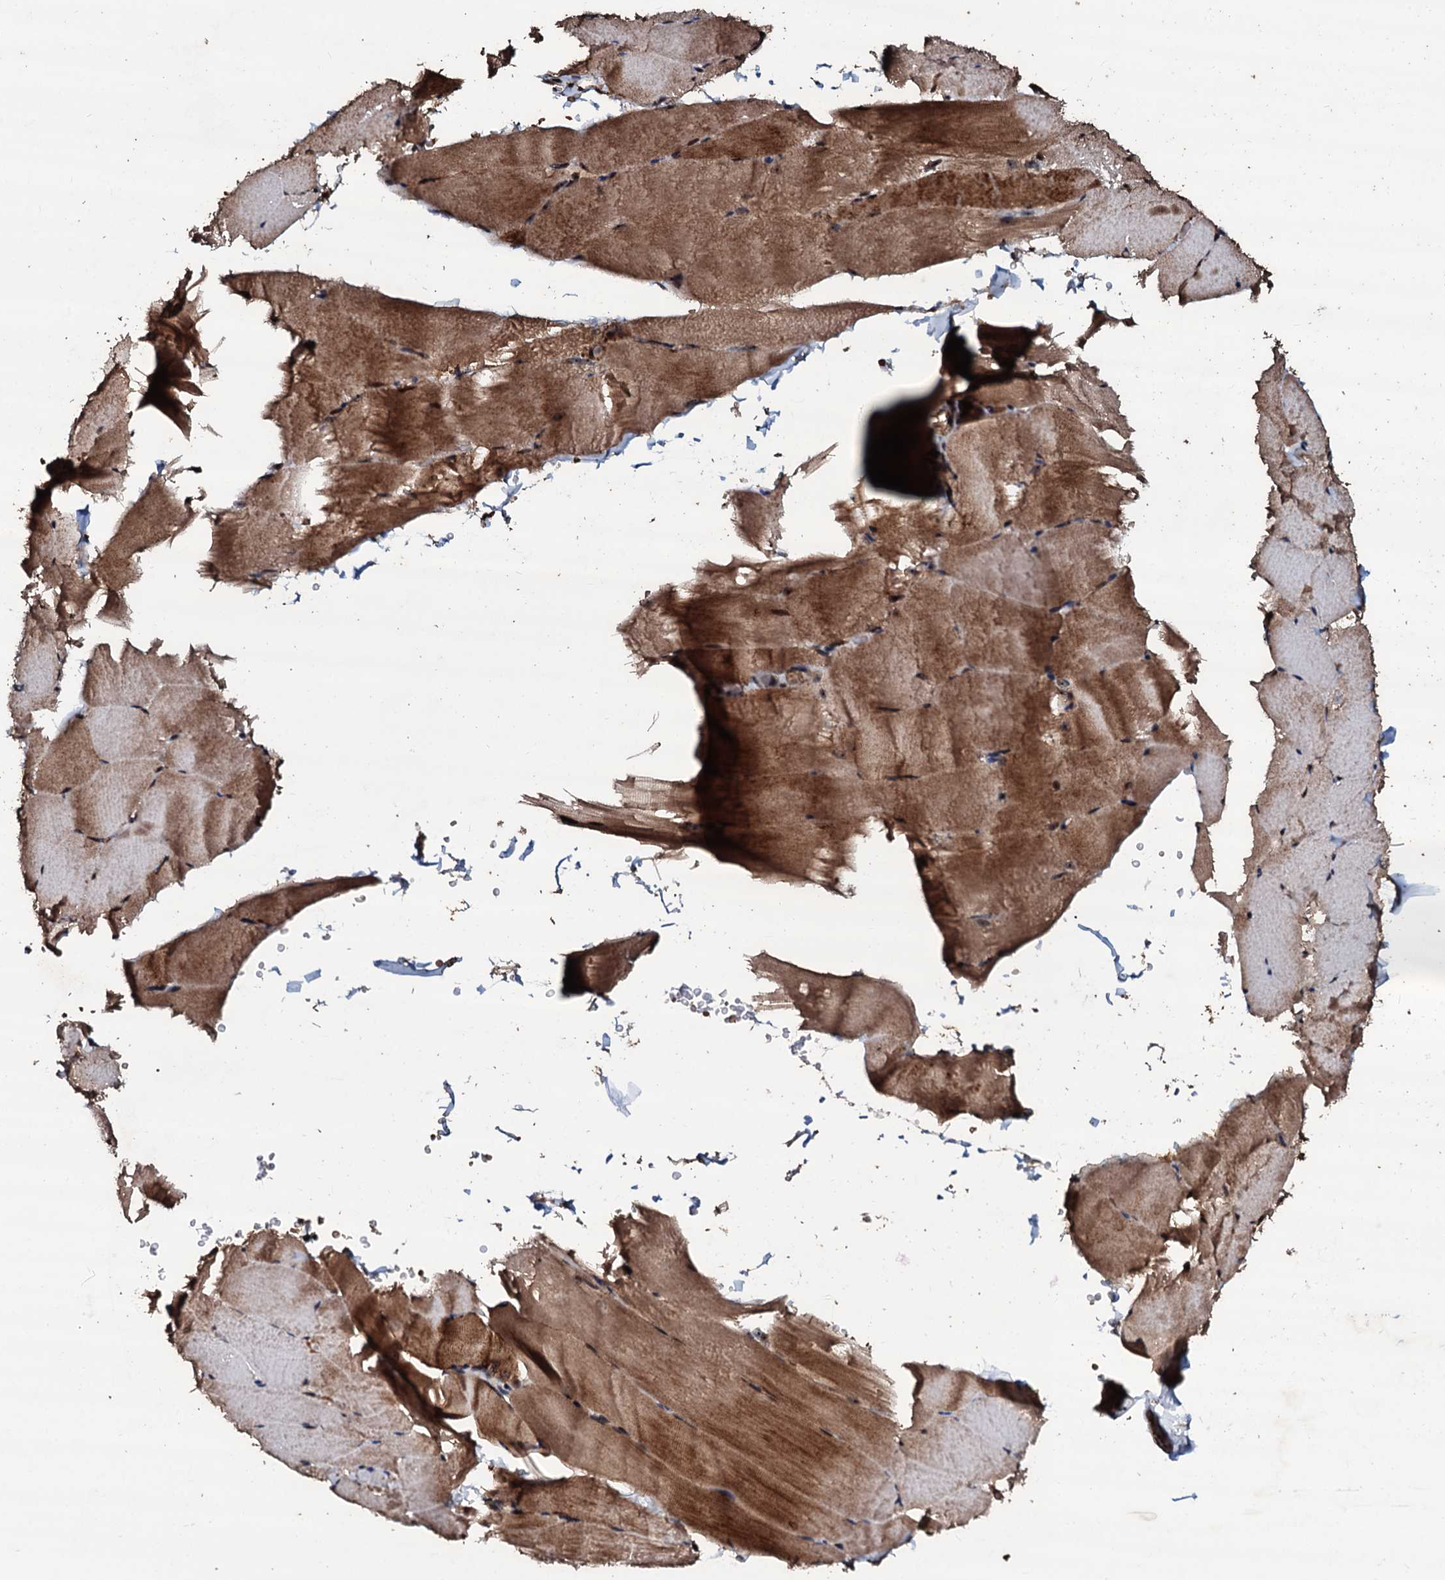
{"staining": {"intensity": "moderate", "quantity": ">75%", "location": "cytoplasmic/membranous,nuclear"}, "tissue": "skeletal muscle", "cell_type": "Myocytes", "image_type": "normal", "snomed": [{"axis": "morphology", "description": "Normal tissue, NOS"}, {"axis": "topography", "description": "Skeletal muscle"}, {"axis": "topography", "description": "Parathyroid gland"}], "caption": "This histopathology image displays benign skeletal muscle stained with immunohistochemistry to label a protein in brown. The cytoplasmic/membranous,nuclear of myocytes show moderate positivity for the protein. Nuclei are counter-stained blue.", "gene": "SUPT7L", "patient": {"sex": "female", "age": 37}}